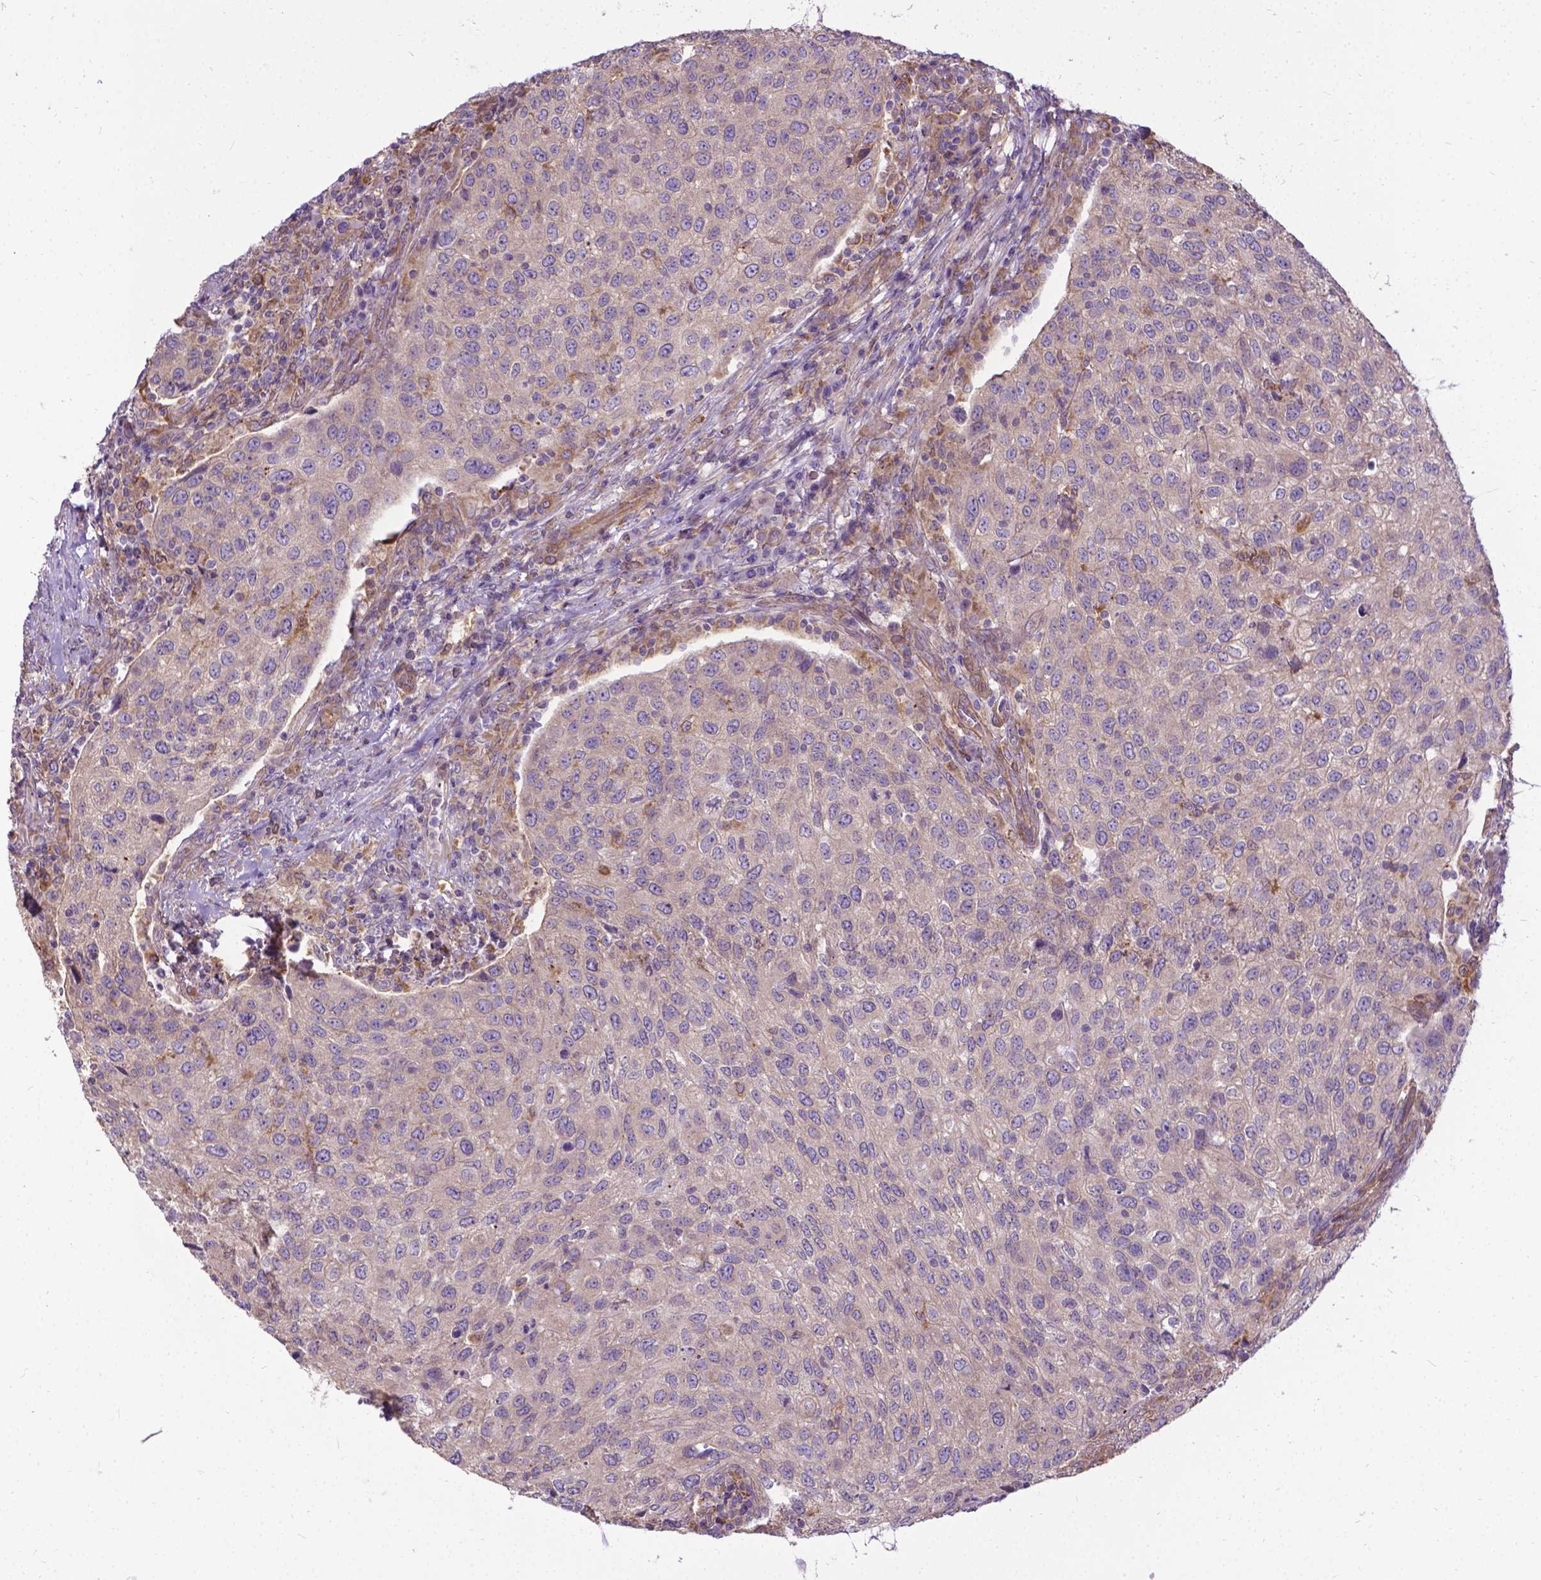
{"staining": {"intensity": "negative", "quantity": "none", "location": "none"}, "tissue": "urothelial cancer", "cell_type": "Tumor cells", "image_type": "cancer", "snomed": [{"axis": "morphology", "description": "Urothelial carcinoma, High grade"}, {"axis": "topography", "description": "Urinary bladder"}], "caption": "Immunohistochemical staining of urothelial carcinoma (high-grade) reveals no significant staining in tumor cells.", "gene": "CFAP299", "patient": {"sex": "female", "age": 78}}